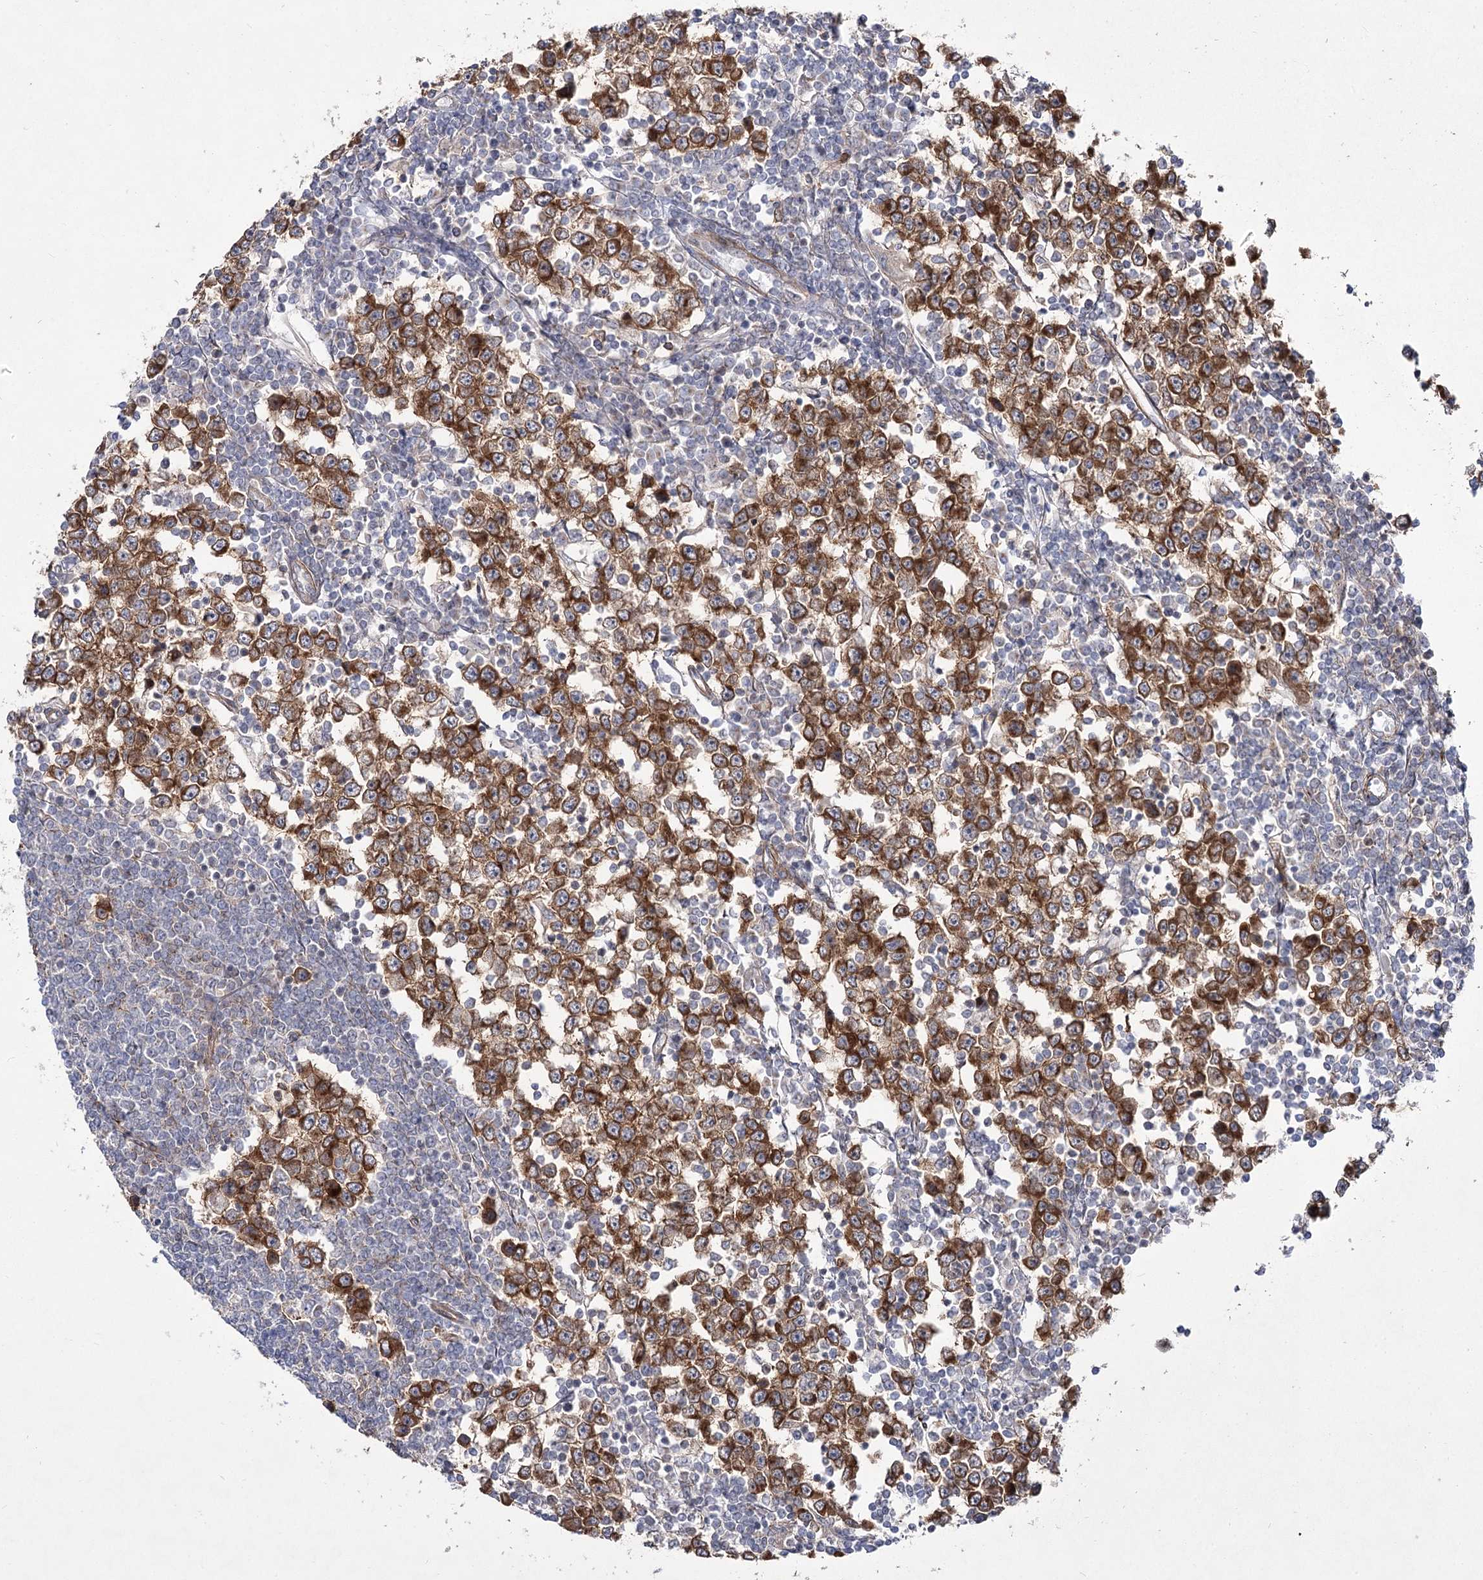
{"staining": {"intensity": "strong", "quantity": ">75%", "location": "cytoplasmic/membranous"}, "tissue": "testis cancer", "cell_type": "Tumor cells", "image_type": "cancer", "snomed": [{"axis": "morphology", "description": "Seminoma, NOS"}, {"axis": "topography", "description": "Testis"}], "caption": "Immunohistochemistry of human testis cancer (seminoma) reveals high levels of strong cytoplasmic/membranous staining in approximately >75% of tumor cells.", "gene": "SH3BP5L", "patient": {"sex": "male", "age": 65}}